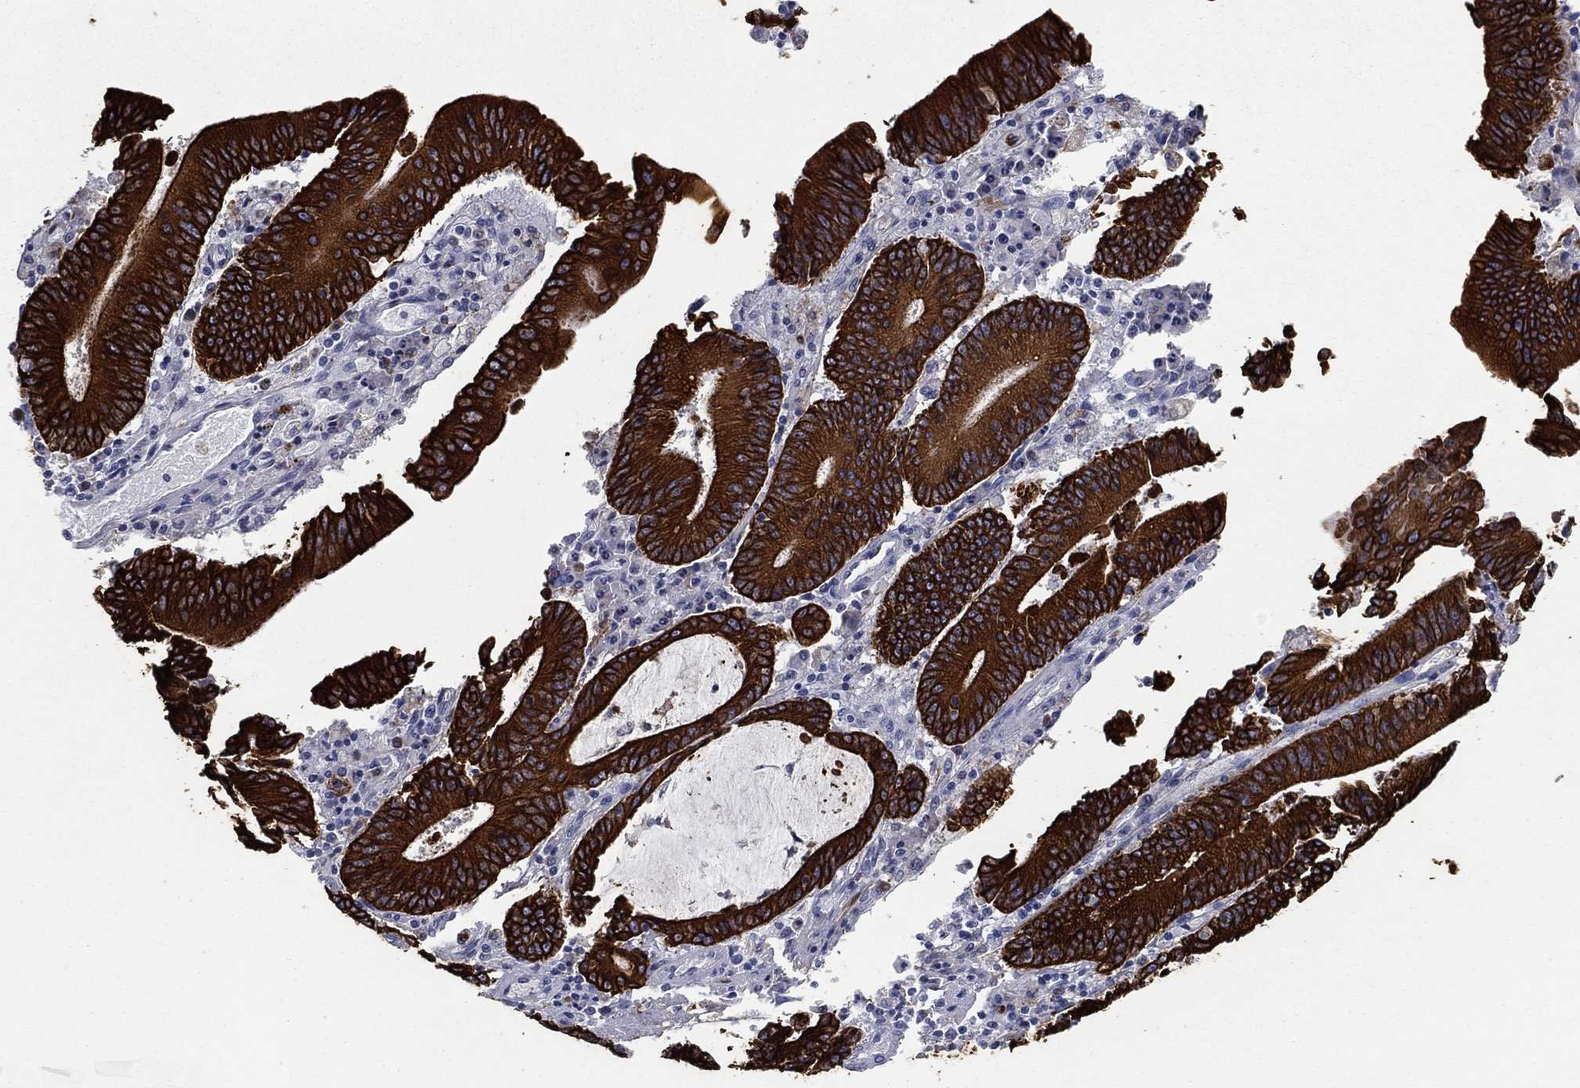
{"staining": {"intensity": "strong", "quantity": ">75%", "location": "cytoplasmic/membranous"}, "tissue": "stomach cancer", "cell_type": "Tumor cells", "image_type": "cancer", "snomed": [{"axis": "morphology", "description": "Adenocarcinoma, NOS"}, {"axis": "topography", "description": "Stomach, upper"}], "caption": "A micrograph showing strong cytoplasmic/membranous staining in about >75% of tumor cells in stomach adenocarcinoma, as visualized by brown immunohistochemical staining.", "gene": "KRT7", "patient": {"sex": "male", "age": 68}}